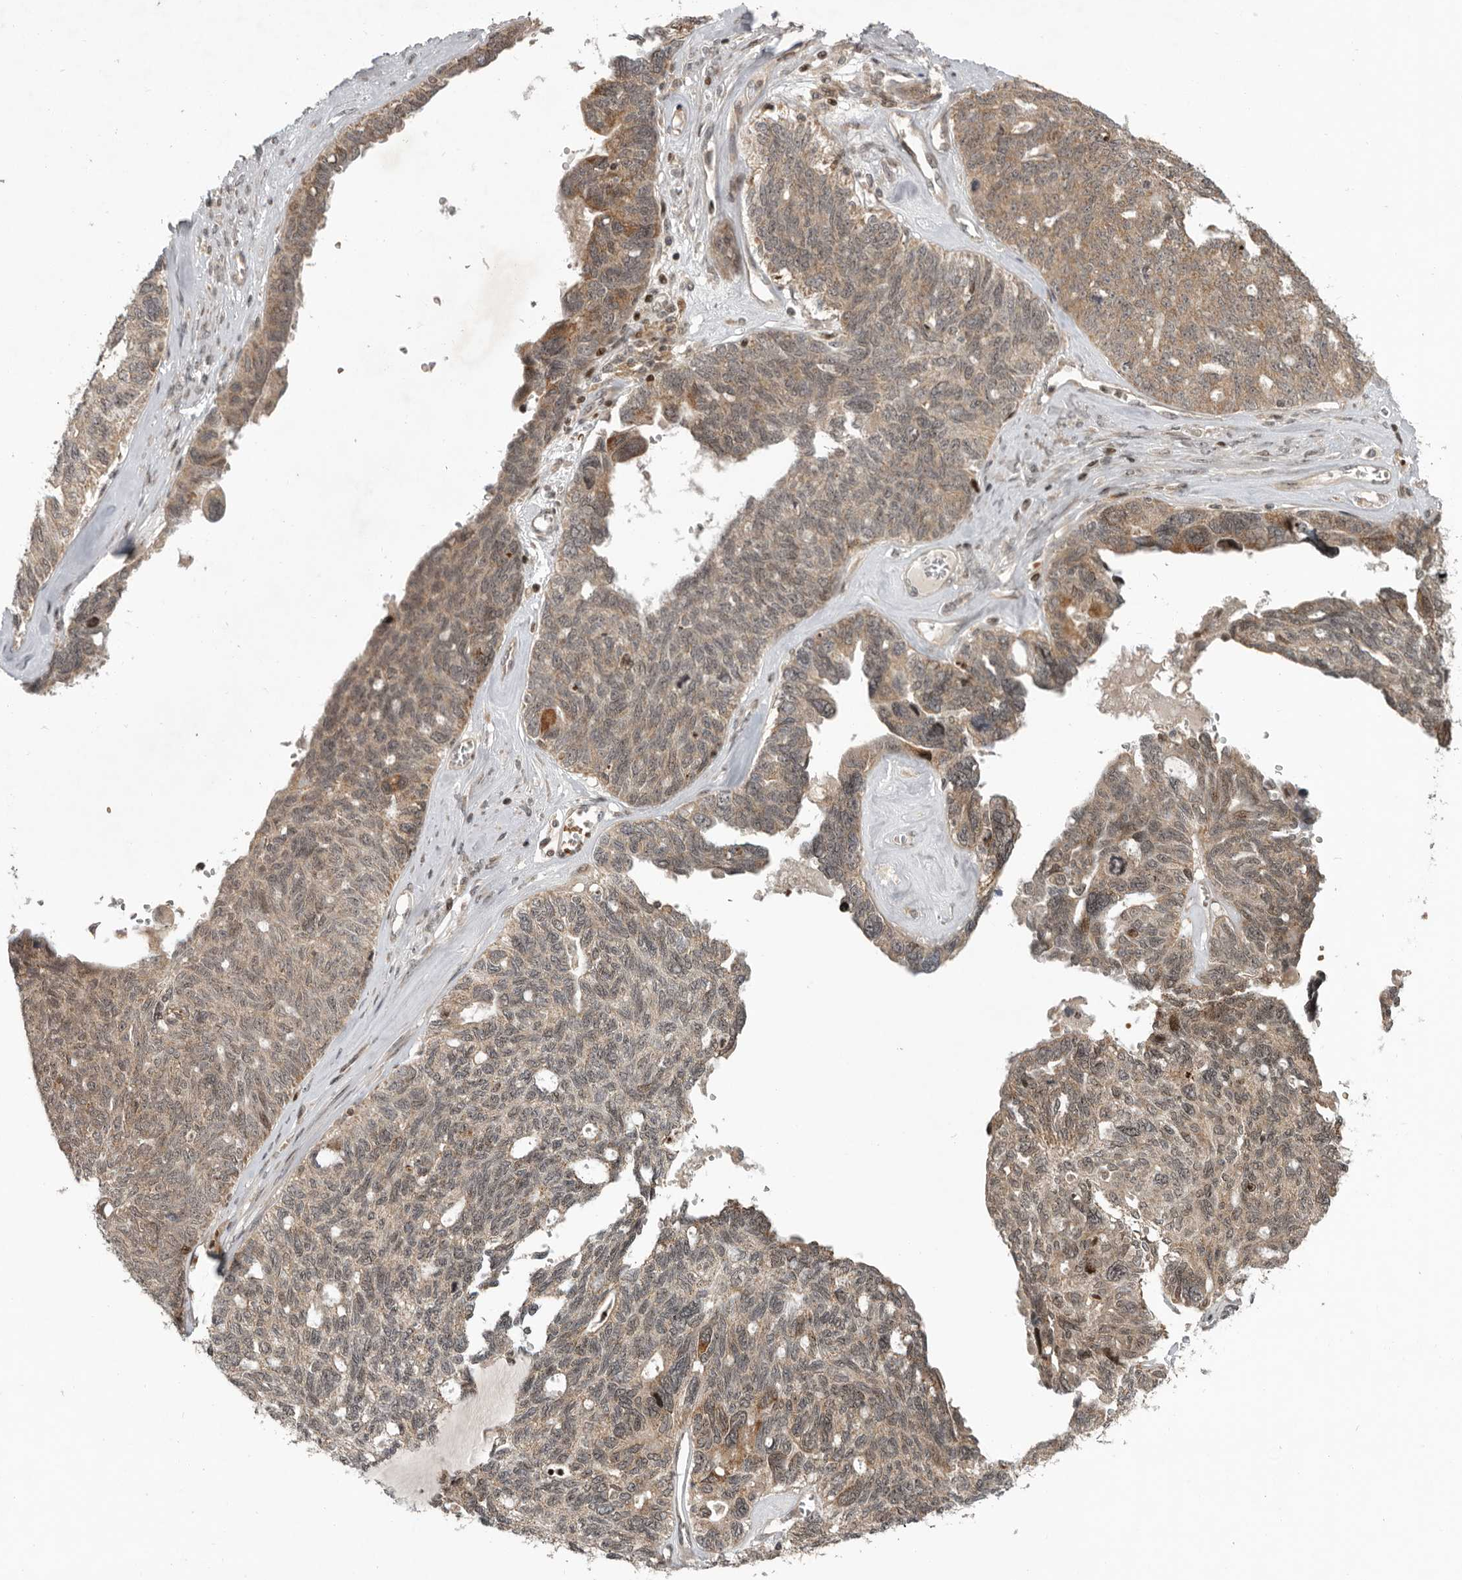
{"staining": {"intensity": "moderate", "quantity": ">75%", "location": "cytoplasmic/membranous"}, "tissue": "ovarian cancer", "cell_type": "Tumor cells", "image_type": "cancer", "snomed": [{"axis": "morphology", "description": "Cystadenocarcinoma, serous, NOS"}, {"axis": "topography", "description": "Ovary"}], "caption": "The immunohistochemical stain shows moderate cytoplasmic/membranous positivity in tumor cells of ovarian serous cystadenocarcinoma tissue. (IHC, brightfield microscopy, high magnification).", "gene": "RABIF", "patient": {"sex": "female", "age": 79}}